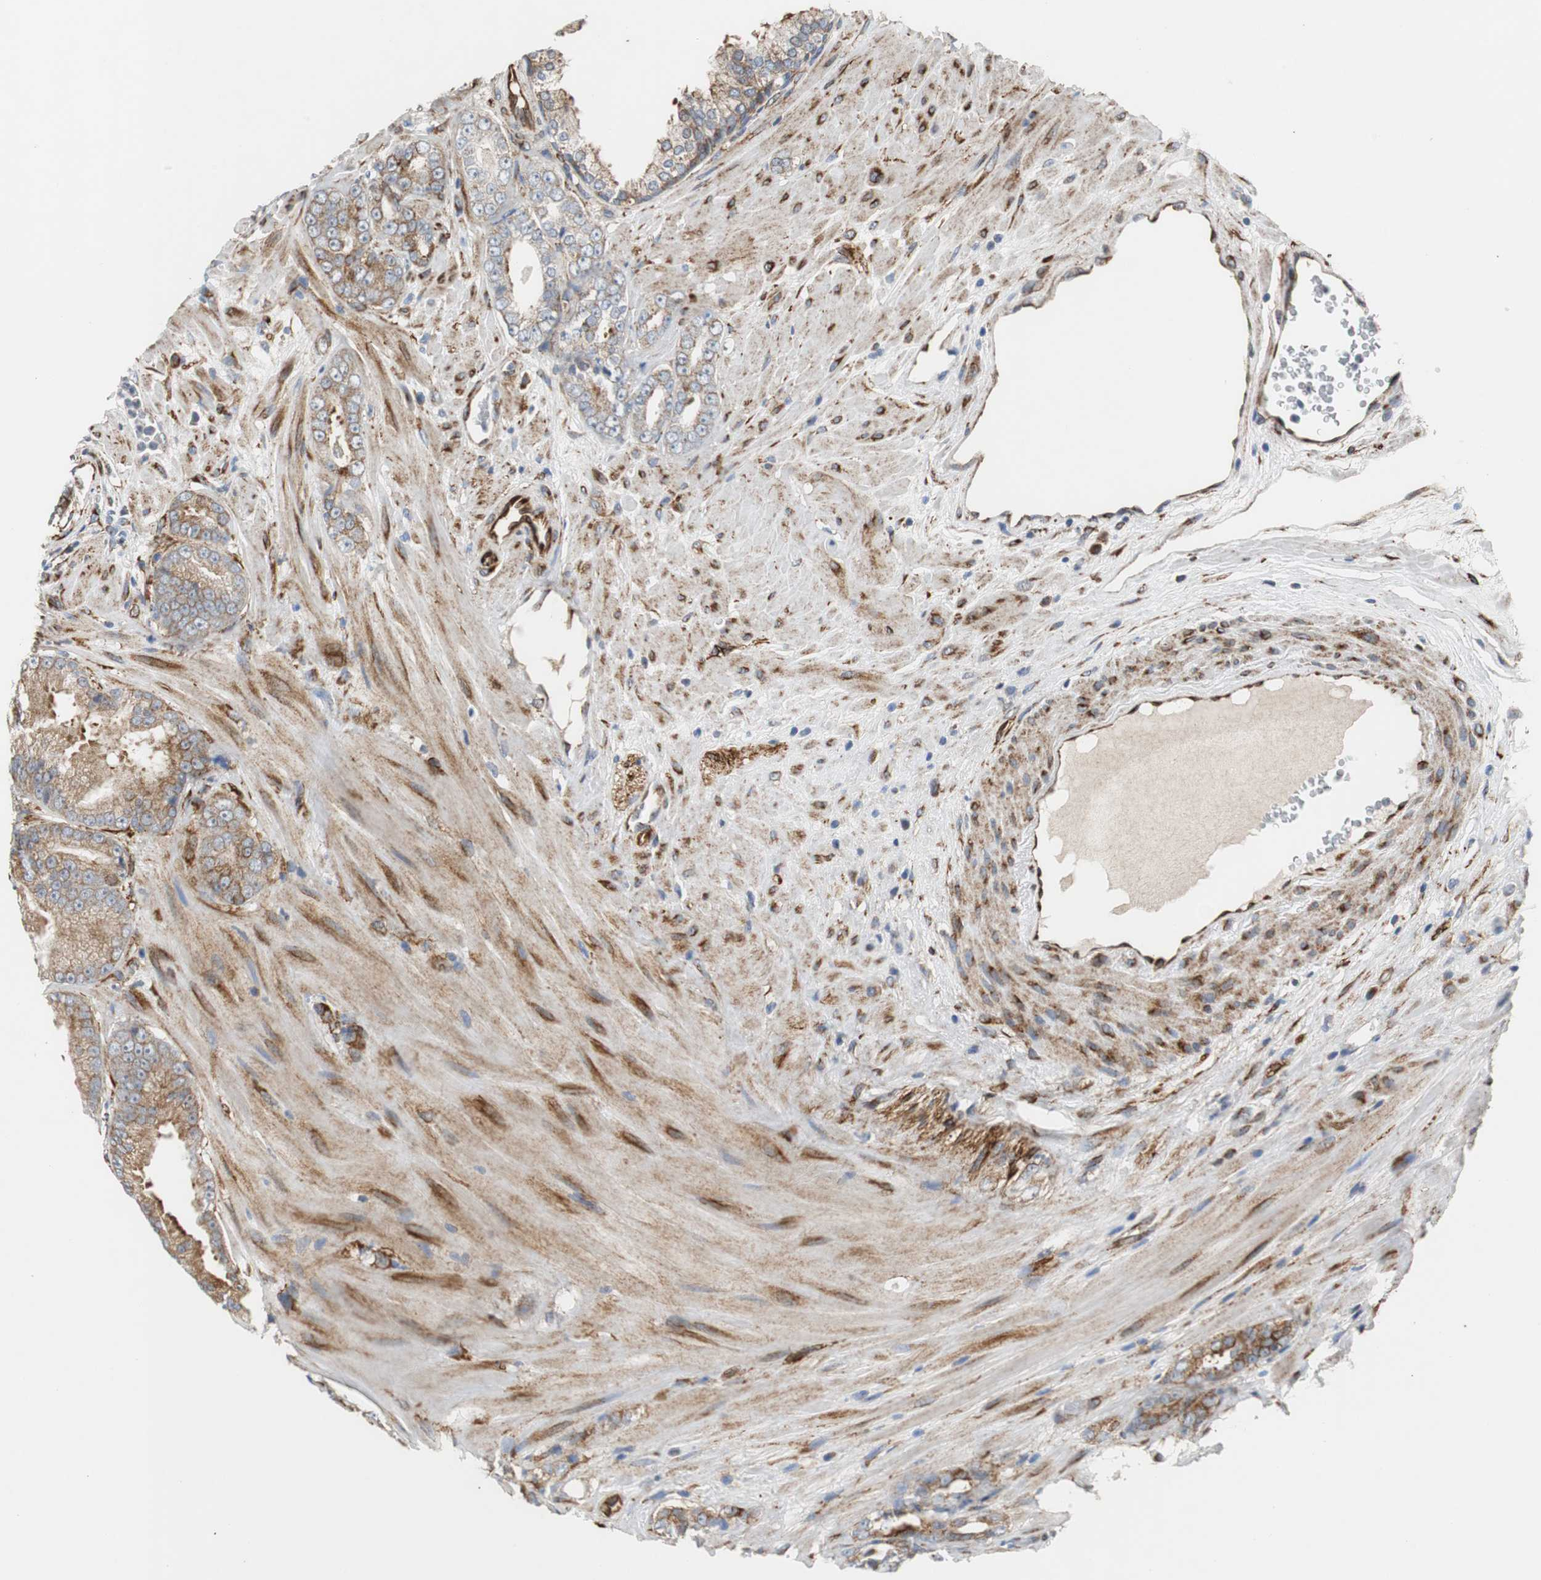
{"staining": {"intensity": "moderate", "quantity": ">75%", "location": "cytoplasmic/membranous"}, "tissue": "prostate cancer", "cell_type": "Tumor cells", "image_type": "cancer", "snomed": [{"axis": "morphology", "description": "Adenocarcinoma, Low grade"}, {"axis": "topography", "description": "Prostate"}], "caption": "High-power microscopy captured an immunohistochemistry image of prostate low-grade adenocarcinoma, revealing moderate cytoplasmic/membranous positivity in approximately >75% of tumor cells.", "gene": "ISCU", "patient": {"sex": "male", "age": 58}}